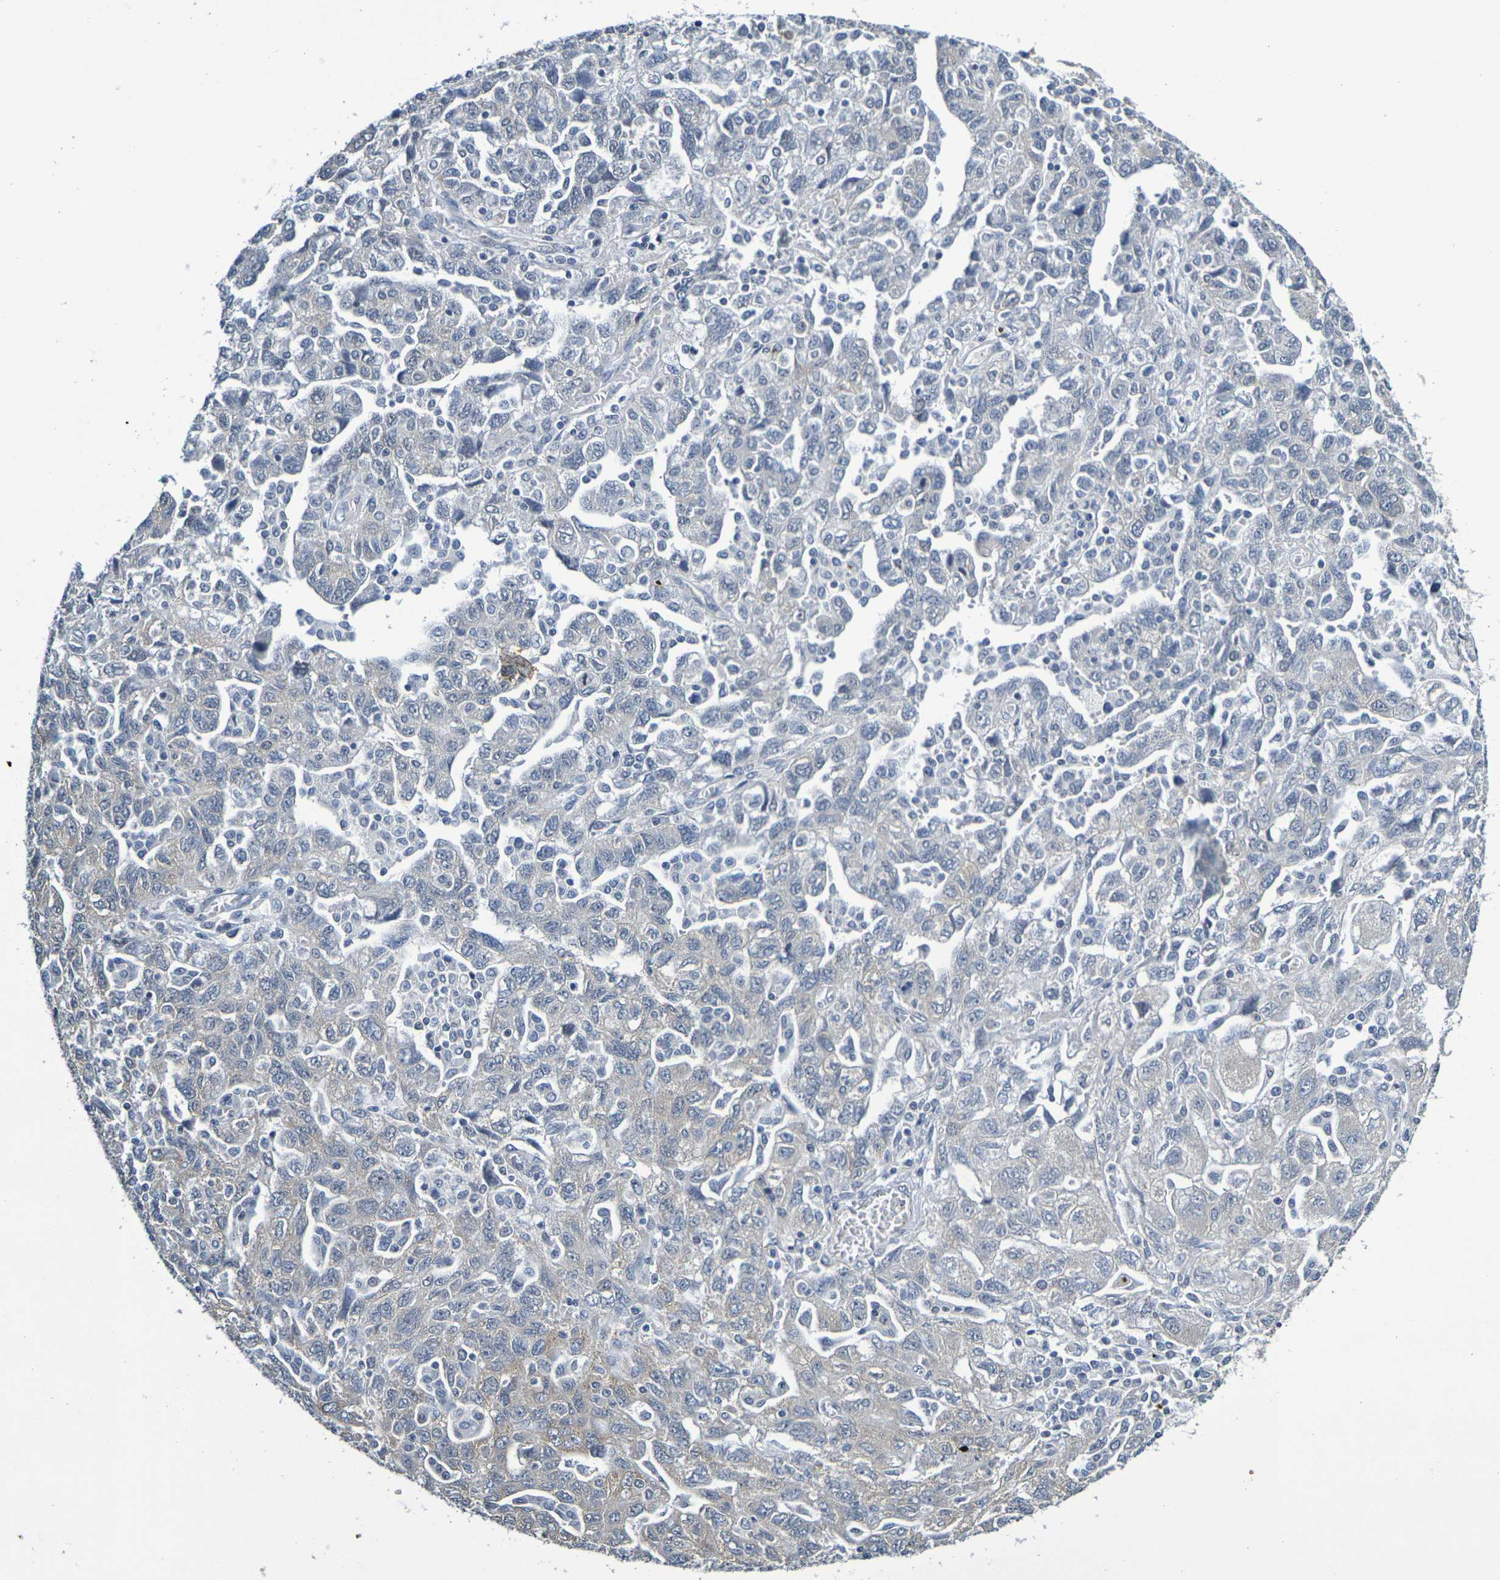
{"staining": {"intensity": "weak", "quantity": ">75%", "location": "cytoplasmic/membranous"}, "tissue": "ovarian cancer", "cell_type": "Tumor cells", "image_type": "cancer", "snomed": [{"axis": "morphology", "description": "Carcinoma, NOS"}, {"axis": "morphology", "description": "Cystadenocarcinoma, serous, NOS"}, {"axis": "topography", "description": "Ovary"}], "caption": "High-magnification brightfield microscopy of ovarian cancer stained with DAB (brown) and counterstained with hematoxylin (blue). tumor cells exhibit weak cytoplasmic/membranous positivity is identified in approximately>75% of cells.", "gene": "CHRNB1", "patient": {"sex": "female", "age": 69}}